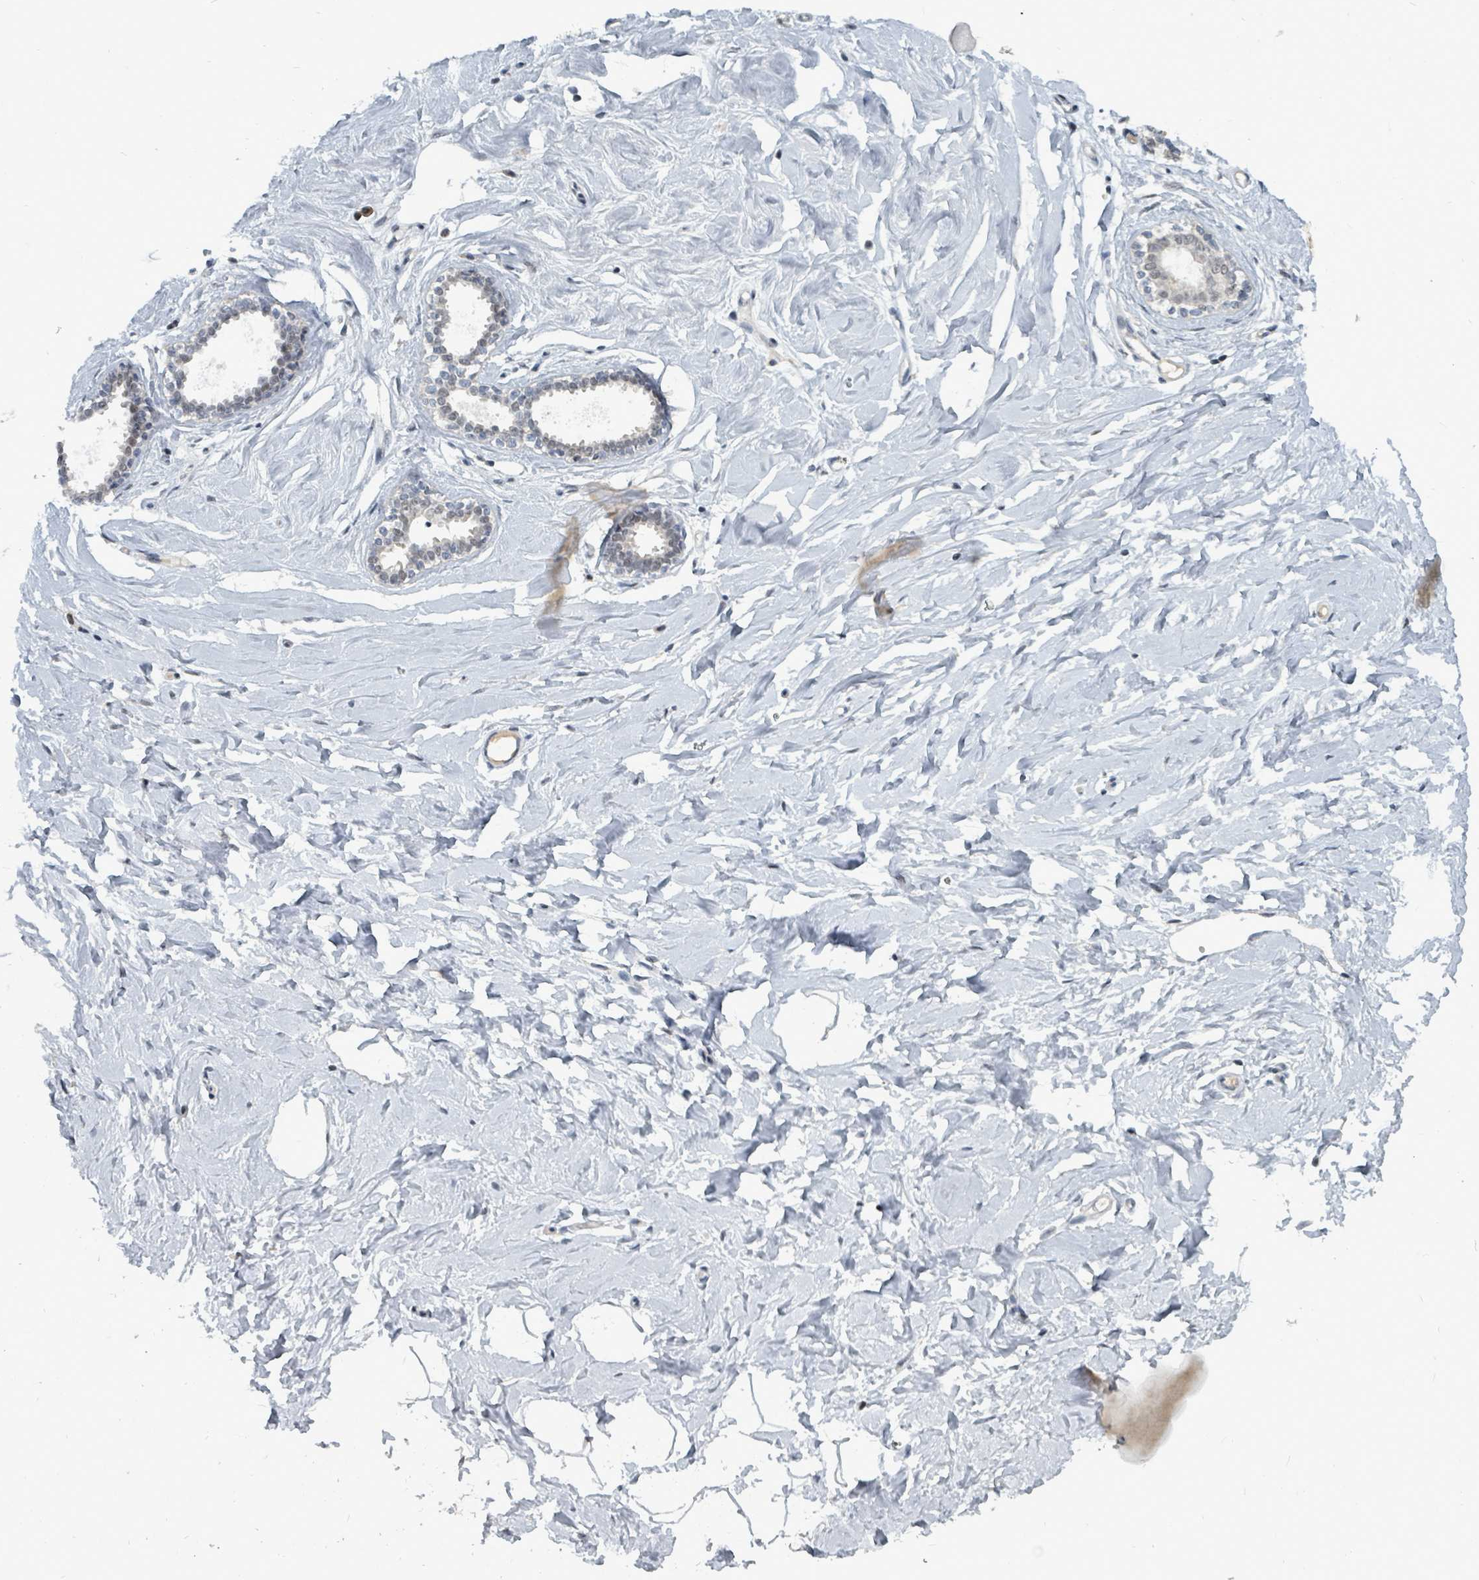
{"staining": {"intensity": "negative", "quantity": "none", "location": "none"}, "tissue": "breast", "cell_type": "Adipocytes", "image_type": "normal", "snomed": [{"axis": "morphology", "description": "Normal tissue, NOS"}, {"axis": "topography", "description": "Breast"}], "caption": "This is an immunohistochemistry (IHC) micrograph of normal breast. There is no expression in adipocytes.", "gene": "UCK1", "patient": {"sex": "female", "age": 23}}